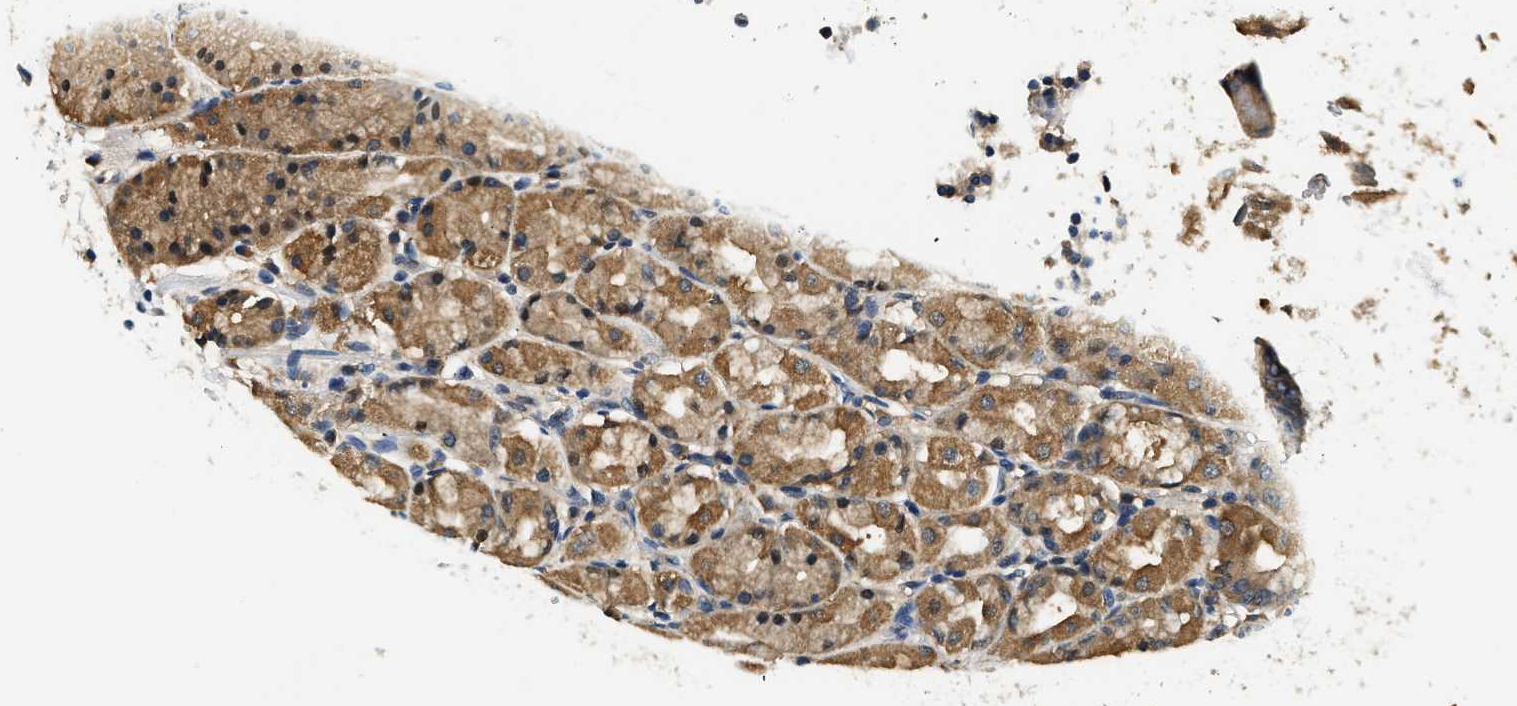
{"staining": {"intensity": "moderate", "quantity": ">75%", "location": "cytoplasmic/membranous"}, "tissue": "stomach", "cell_type": "Glandular cells", "image_type": "normal", "snomed": [{"axis": "morphology", "description": "Normal tissue, NOS"}, {"axis": "topography", "description": "Stomach"}, {"axis": "topography", "description": "Stomach, lower"}], "caption": "About >75% of glandular cells in normal human stomach exhibit moderate cytoplasmic/membranous protein expression as visualized by brown immunohistochemical staining.", "gene": "BCL7C", "patient": {"sex": "female", "age": 56}}